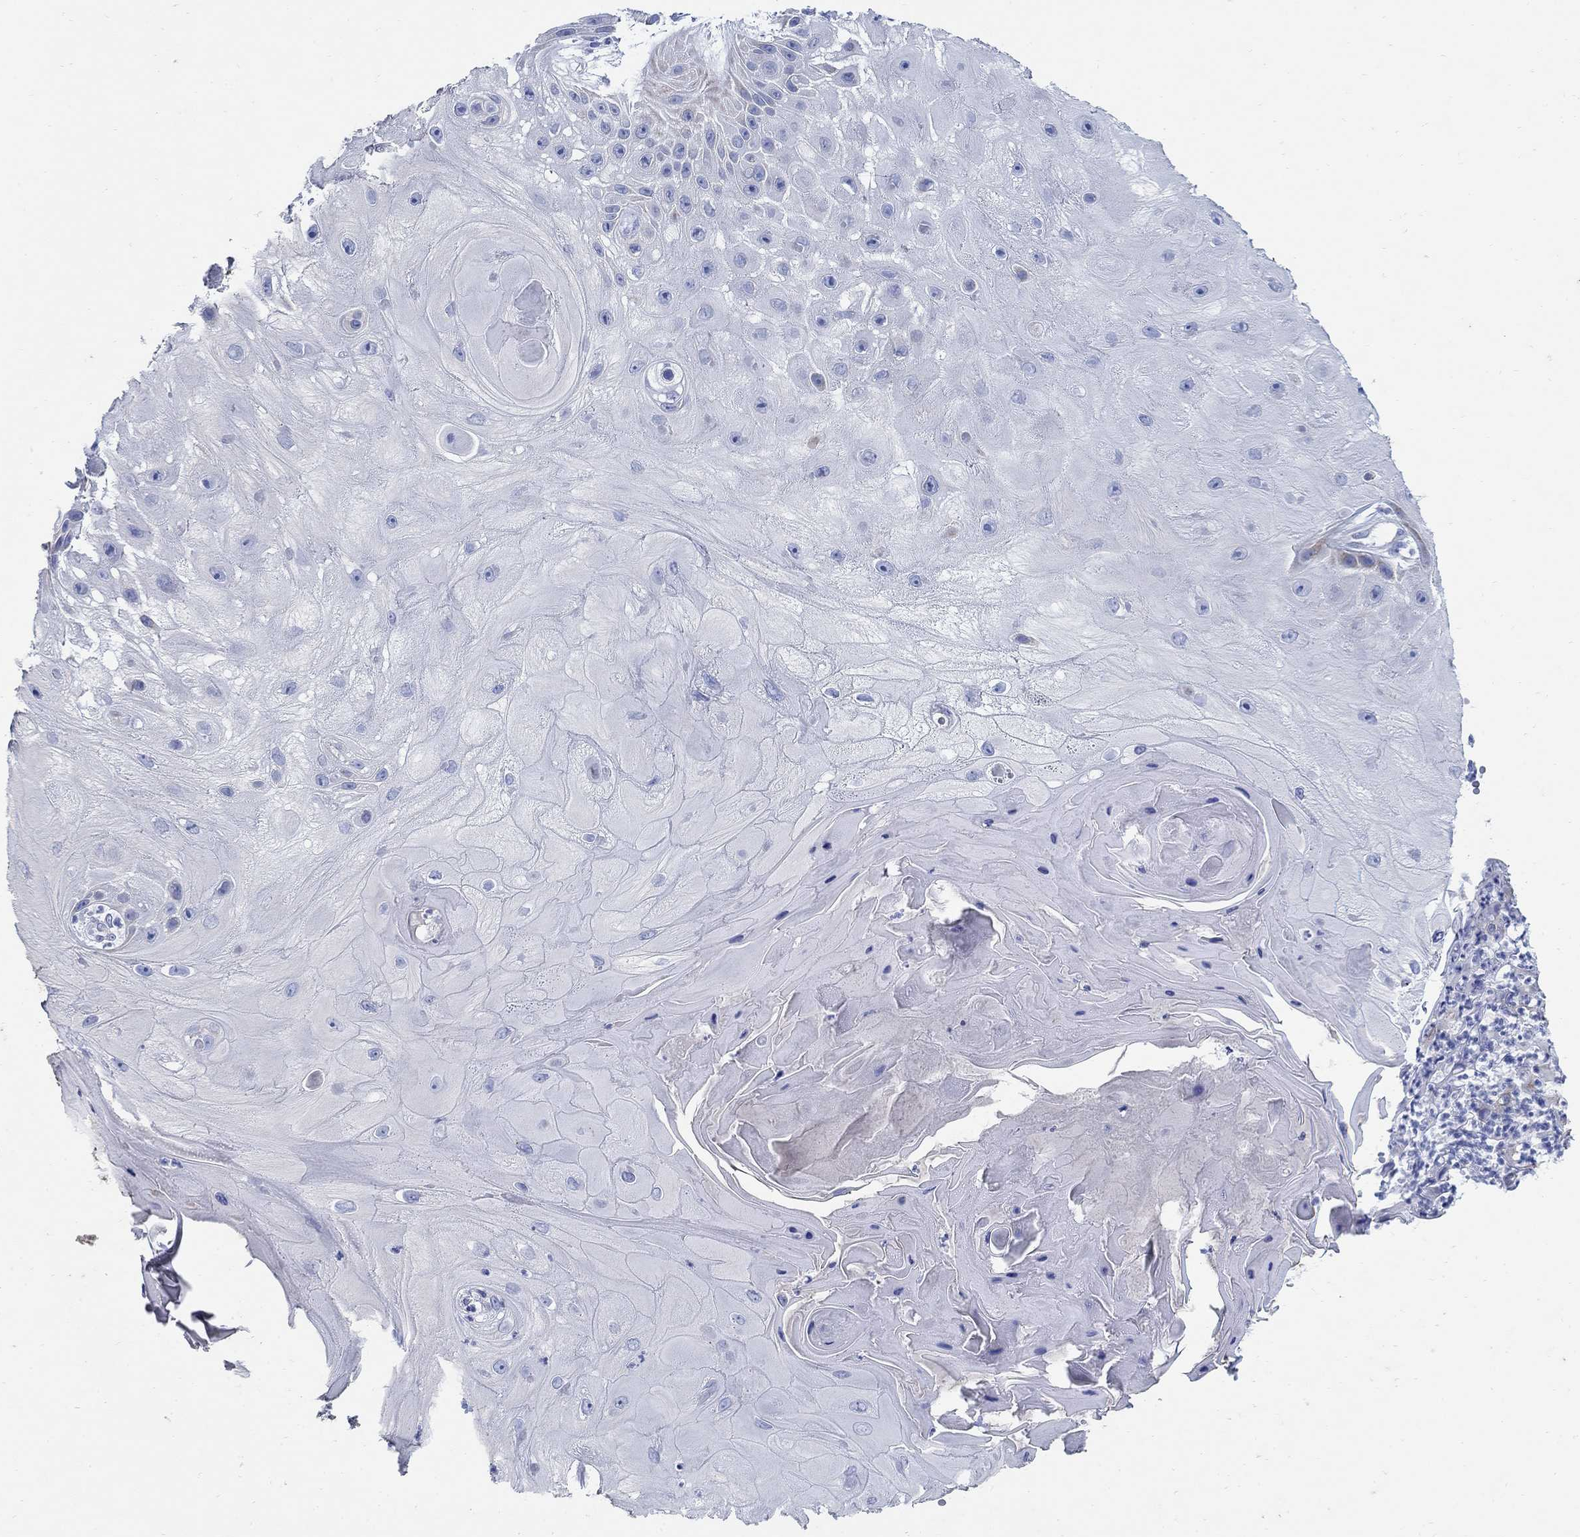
{"staining": {"intensity": "negative", "quantity": "none", "location": "none"}, "tissue": "skin cancer", "cell_type": "Tumor cells", "image_type": "cancer", "snomed": [{"axis": "morphology", "description": "Normal tissue, NOS"}, {"axis": "morphology", "description": "Squamous cell carcinoma, NOS"}, {"axis": "topography", "description": "Skin"}], "caption": "A high-resolution photomicrograph shows immunohistochemistry (IHC) staining of squamous cell carcinoma (skin), which shows no significant positivity in tumor cells. (DAB (3,3'-diaminobenzidine) IHC visualized using brightfield microscopy, high magnification).", "gene": "ZDHHC14", "patient": {"sex": "male", "age": 79}}